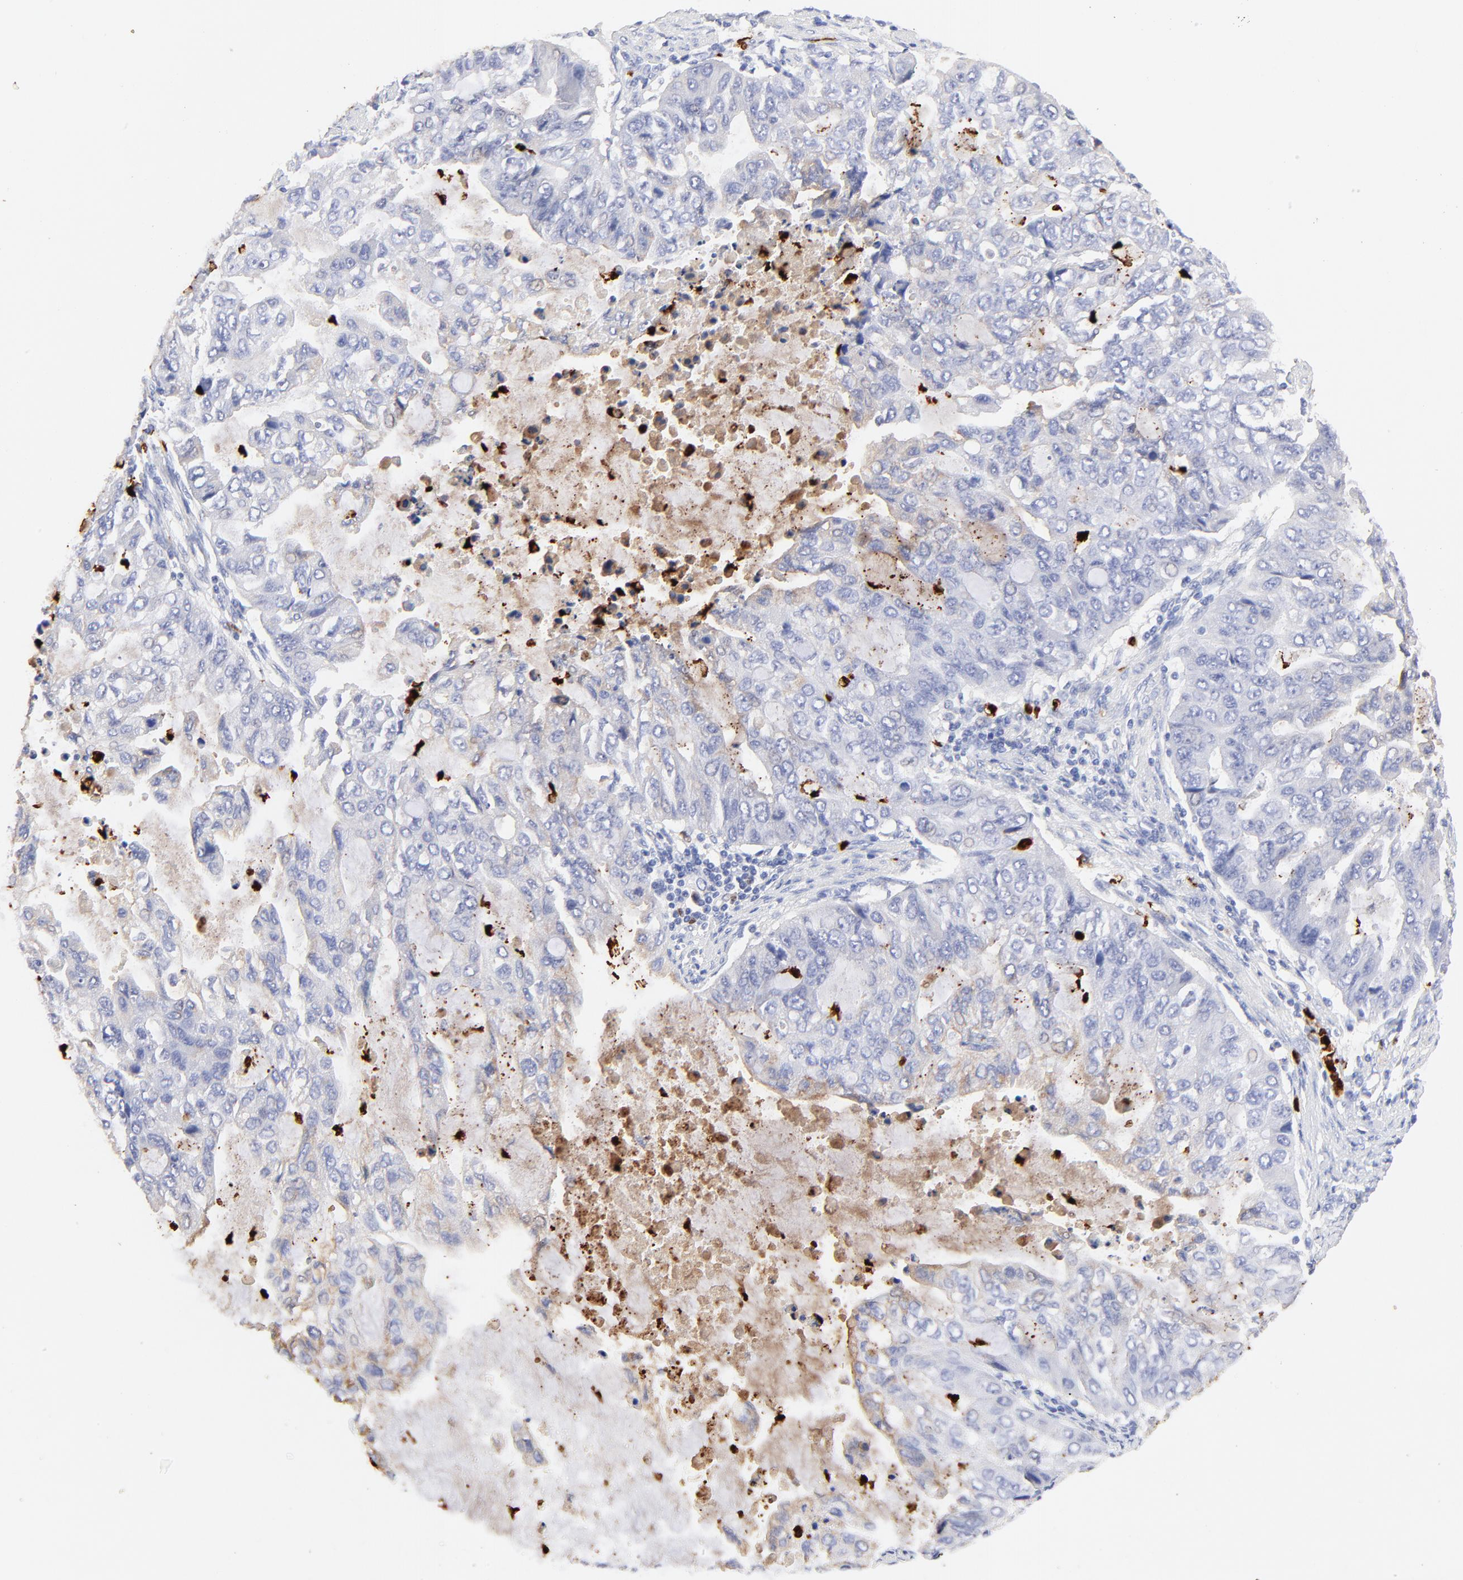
{"staining": {"intensity": "negative", "quantity": "none", "location": "none"}, "tissue": "stomach cancer", "cell_type": "Tumor cells", "image_type": "cancer", "snomed": [{"axis": "morphology", "description": "Adenocarcinoma, NOS"}, {"axis": "topography", "description": "Stomach, upper"}], "caption": "There is no significant expression in tumor cells of stomach adenocarcinoma.", "gene": "S100A12", "patient": {"sex": "female", "age": 52}}